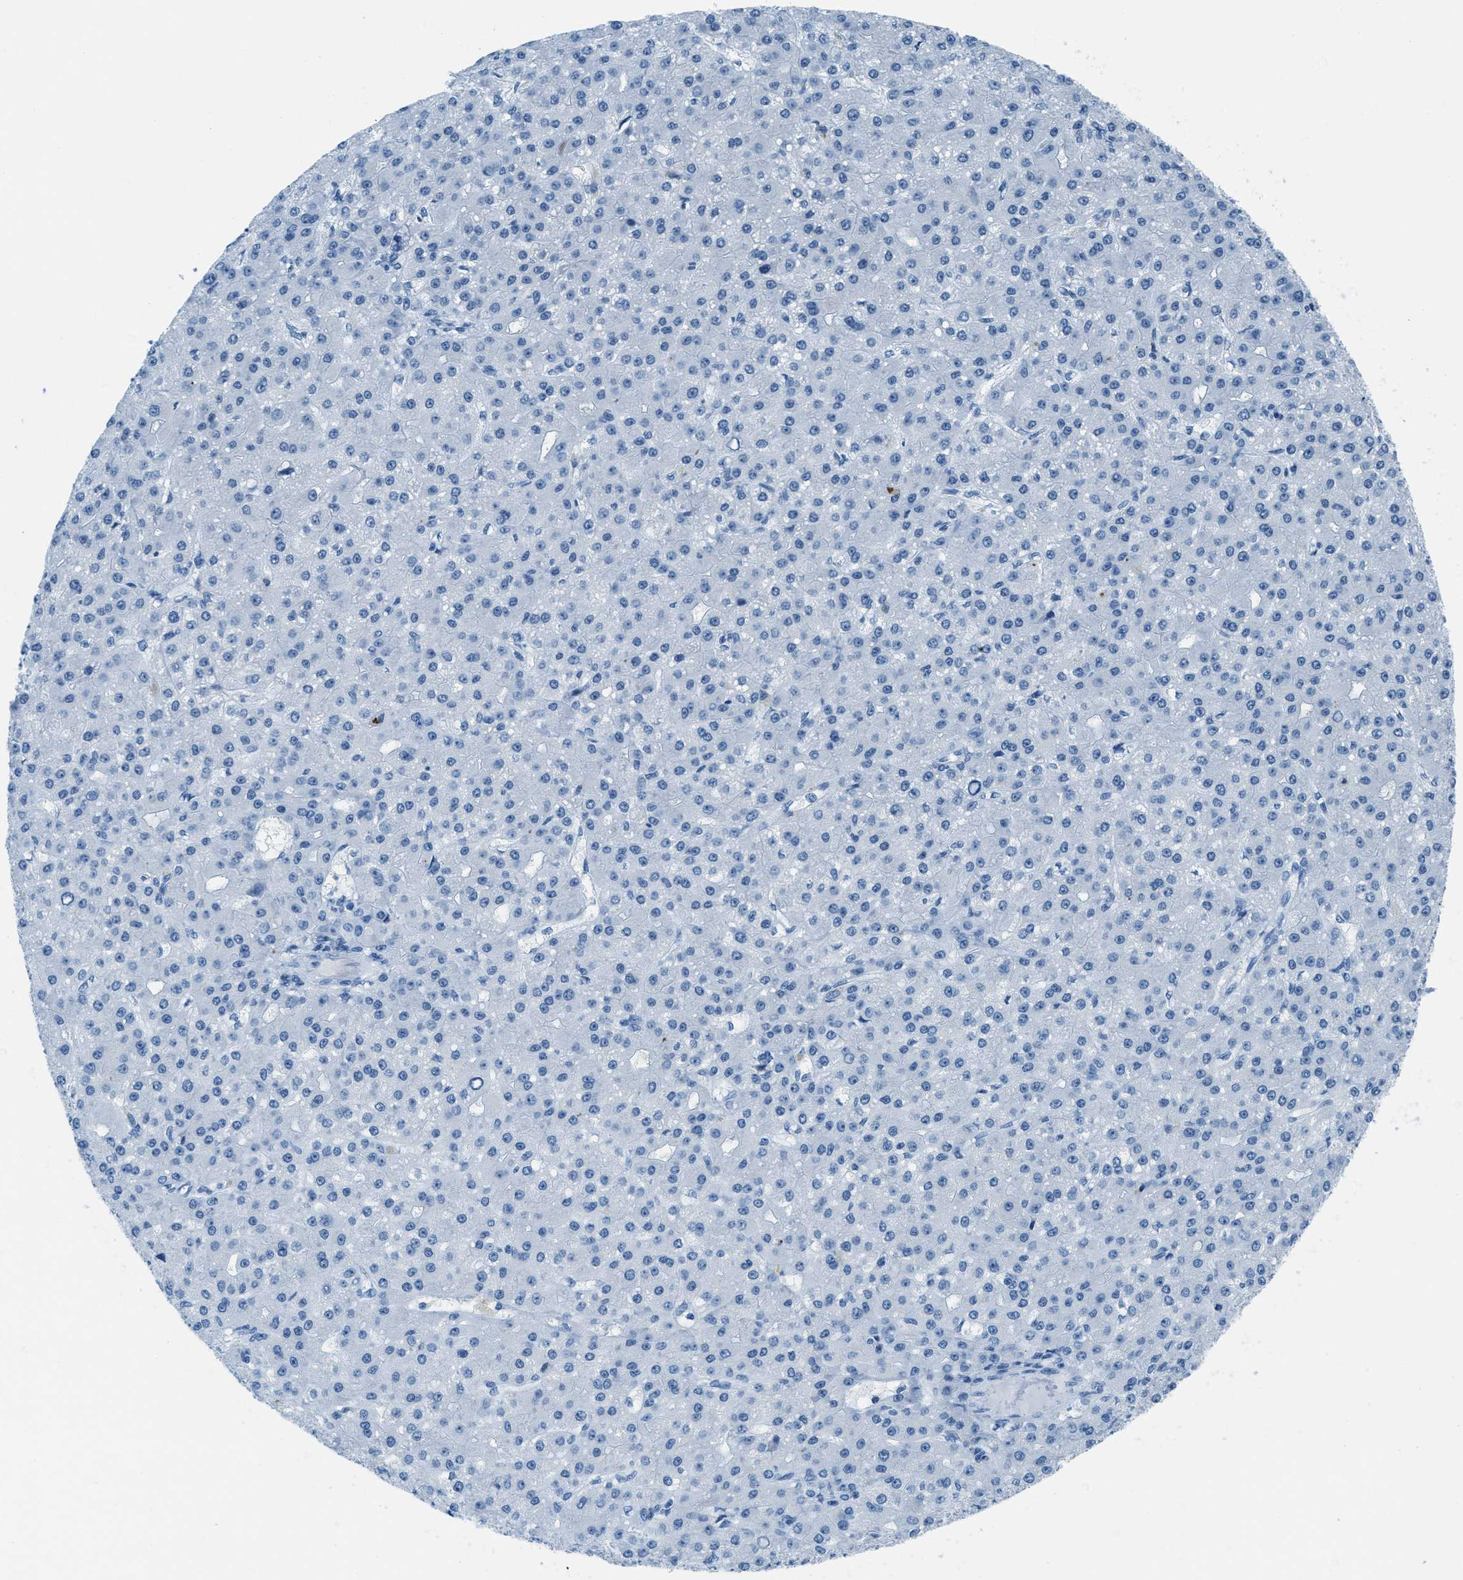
{"staining": {"intensity": "negative", "quantity": "none", "location": "none"}, "tissue": "liver cancer", "cell_type": "Tumor cells", "image_type": "cancer", "snomed": [{"axis": "morphology", "description": "Carcinoma, Hepatocellular, NOS"}, {"axis": "topography", "description": "Liver"}], "caption": "Immunohistochemical staining of human liver hepatocellular carcinoma reveals no significant staining in tumor cells.", "gene": "PLA2G2A", "patient": {"sex": "male", "age": 67}}